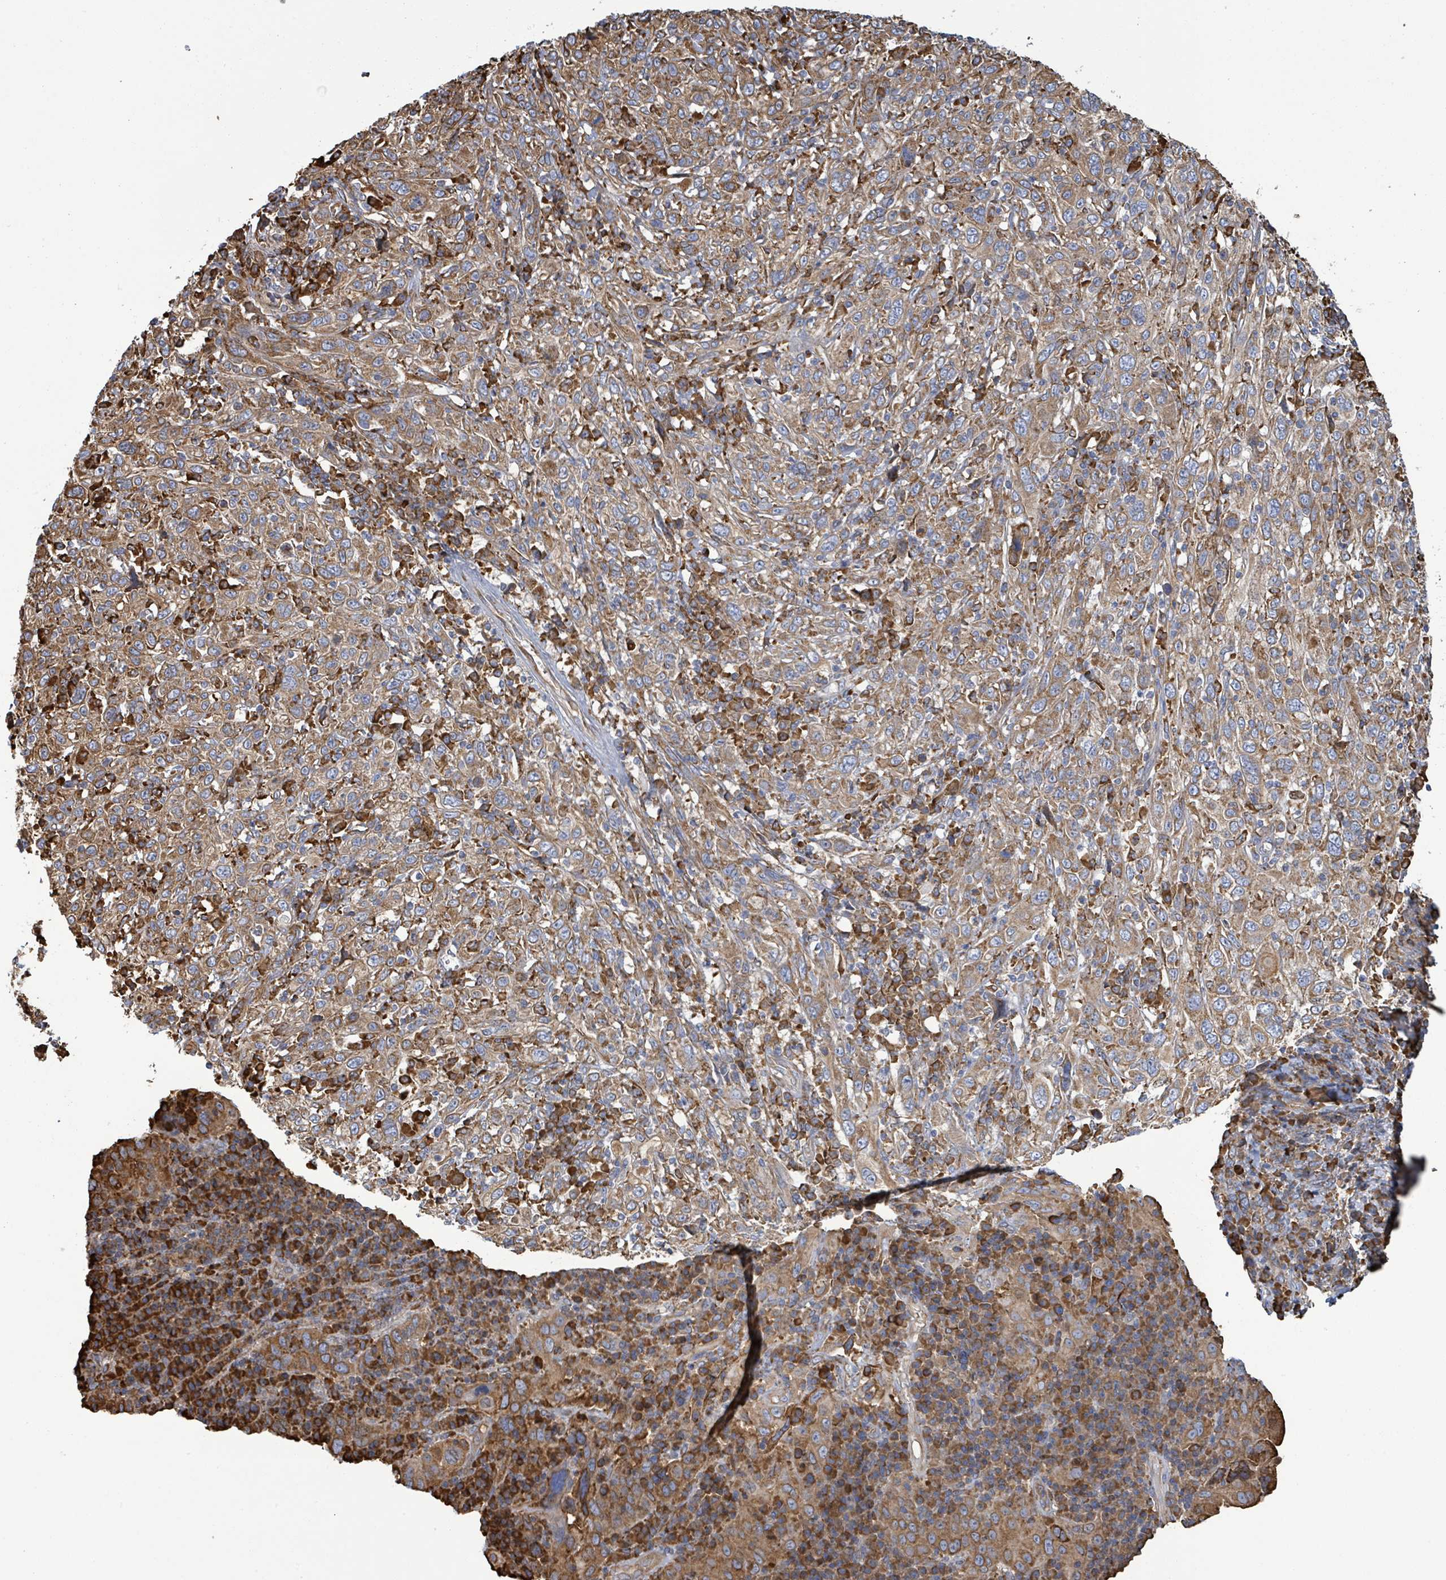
{"staining": {"intensity": "moderate", "quantity": ">75%", "location": "cytoplasmic/membranous"}, "tissue": "cervical cancer", "cell_type": "Tumor cells", "image_type": "cancer", "snomed": [{"axis": "morphology", "description": "Squamous cell carcinoma, NOS"}, {"axis": "topography", "description": "Cervix"}], "caption": "IHC (DAB (3,3'-diaminobenzidine)) staining of cervical cancer demonstrates moderate cytoplasmic/membranous protein positivity in about >75% of tumor cells. The staining was performed using DAB (3,3'-diaminobenzidine), with brown indicating positive protein expression. Nuclei are stained blue with hematoxylin.", "gene": "RFPL4A", "patient": {"sex": "female", "age": 46}}